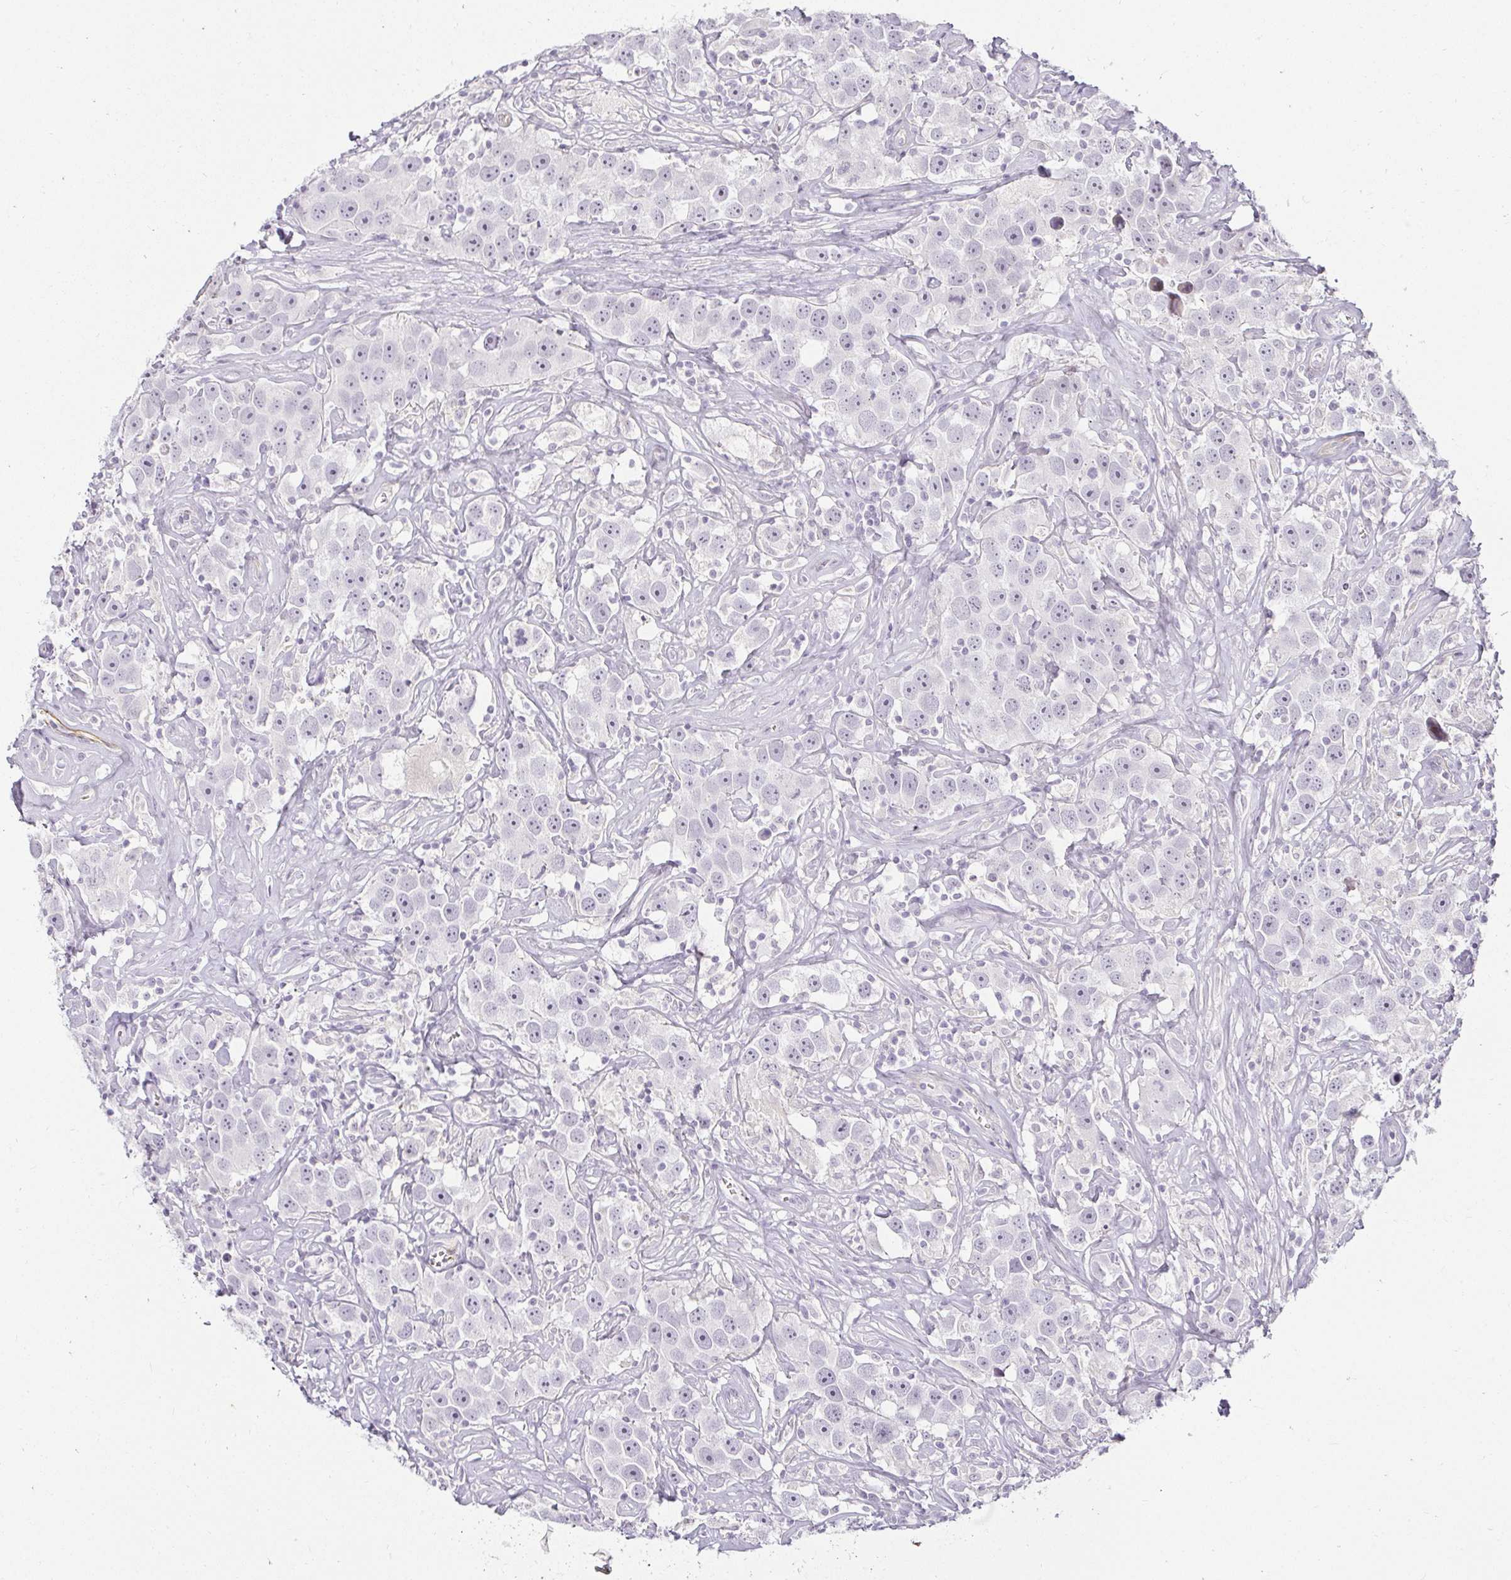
{"staining": {"intensity": "negative", "quantity": "none", "location": "none"}, "tissue": "testis cancer", "cell_type": "Tumor cells", "image_type": "cancer", "snomed": [{"axis": "morphology", "description": "Seminoma, NOS"}, {"axis": "topography", "description": "Testis"}], "caption": "A micrograph of human testis cancer (seminoma) is negative for staining in tumor cells.", "gene": "ACAN", "patient": {"sex": "male", "age": 49}}